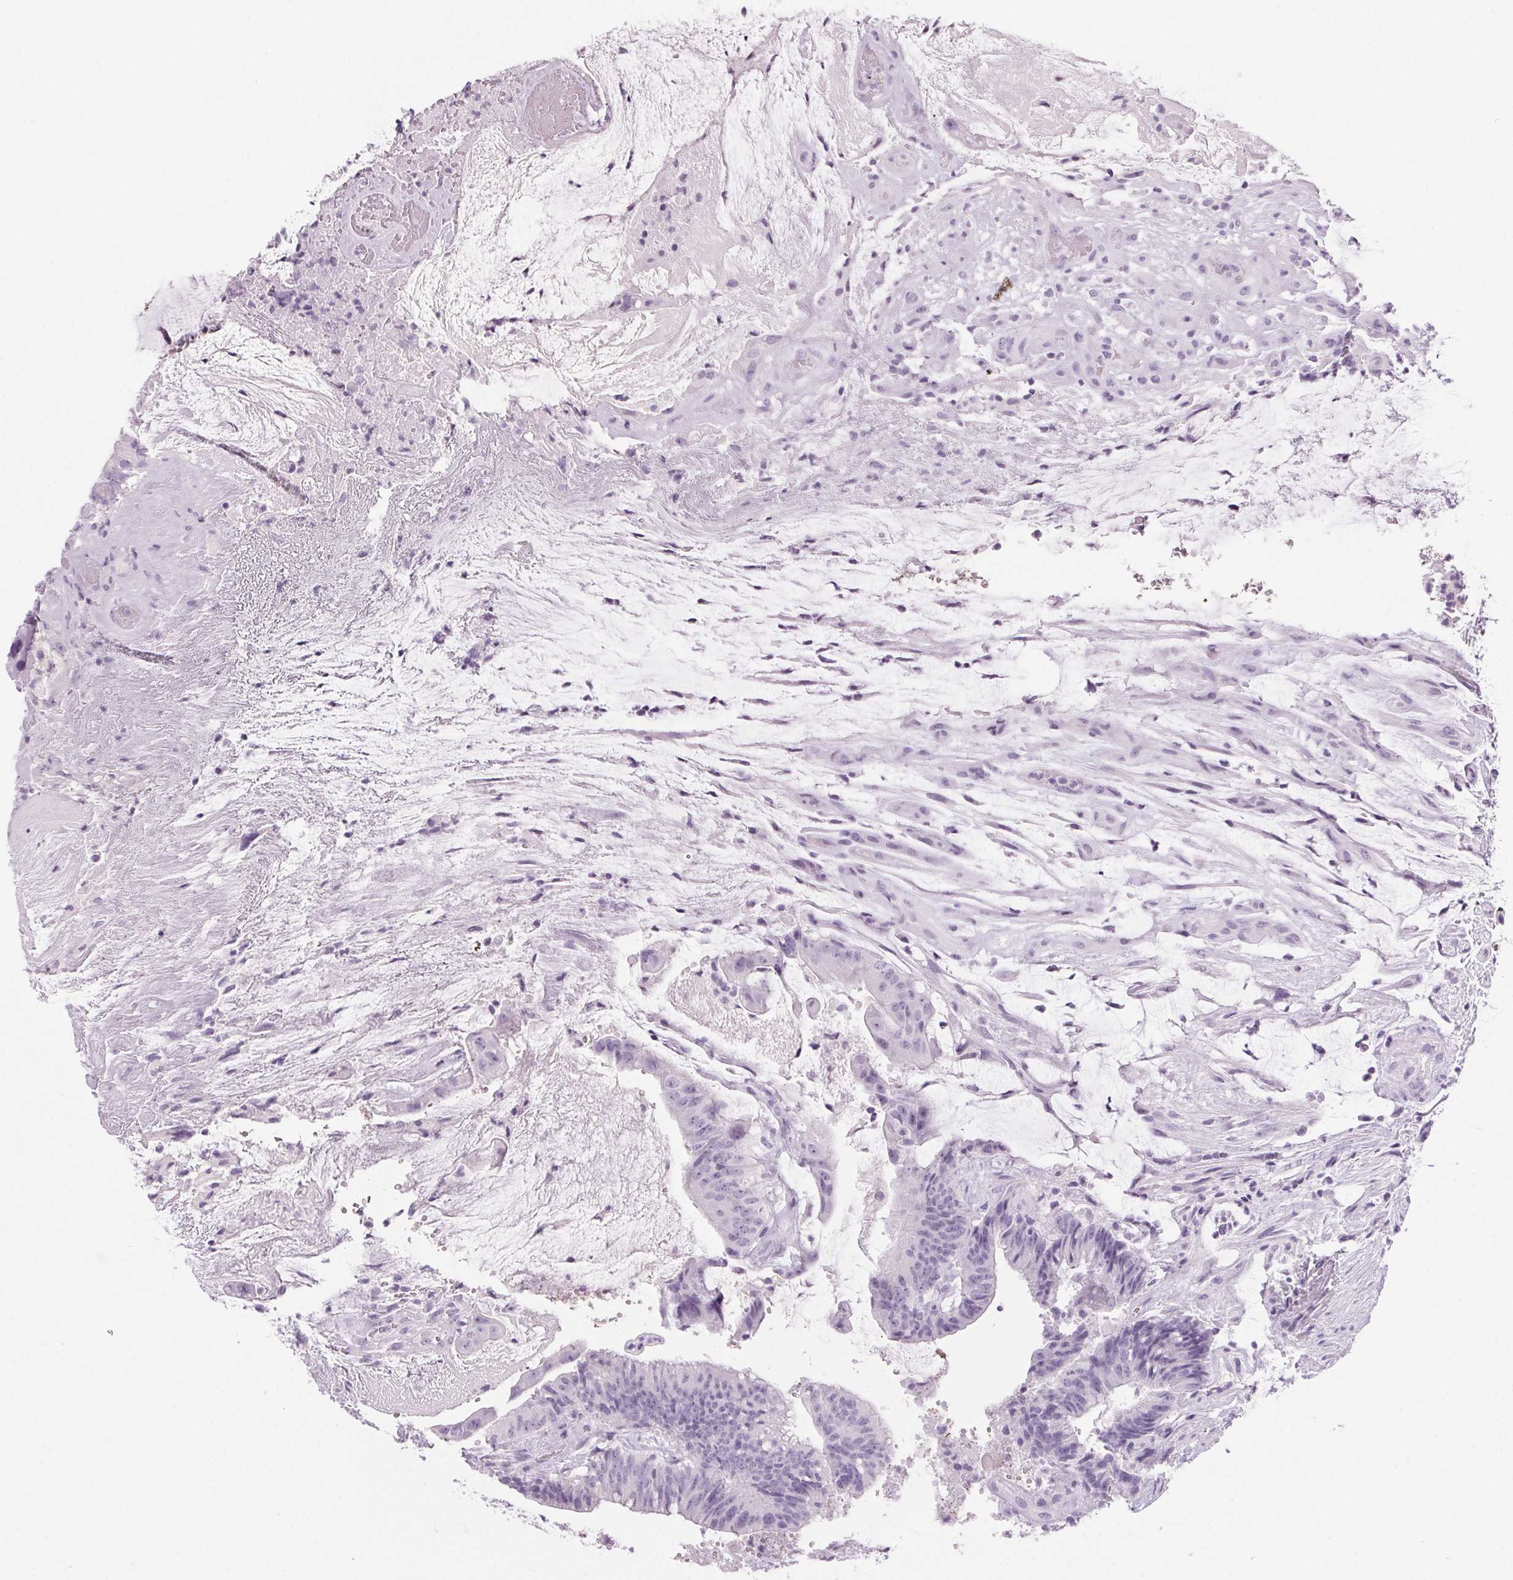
{"staining": {"intensity": "negative", "quantity": "none", "location": "none"}, "tissue": "colorectal cancer", "cell_type": "Tumor cells", "image_type": "cancer", "snomed": [{"axis": "morphology", "description": "Adenocarcinoma, NOS"}, {"axis": "topography", "description": "Colon"}], "caption": "Immunohistochemical staining of colorectal cancer displays no significant positivity in tumor cells.", "gene": "LRP2", "patient": {"sex": "female", "age": 43}}